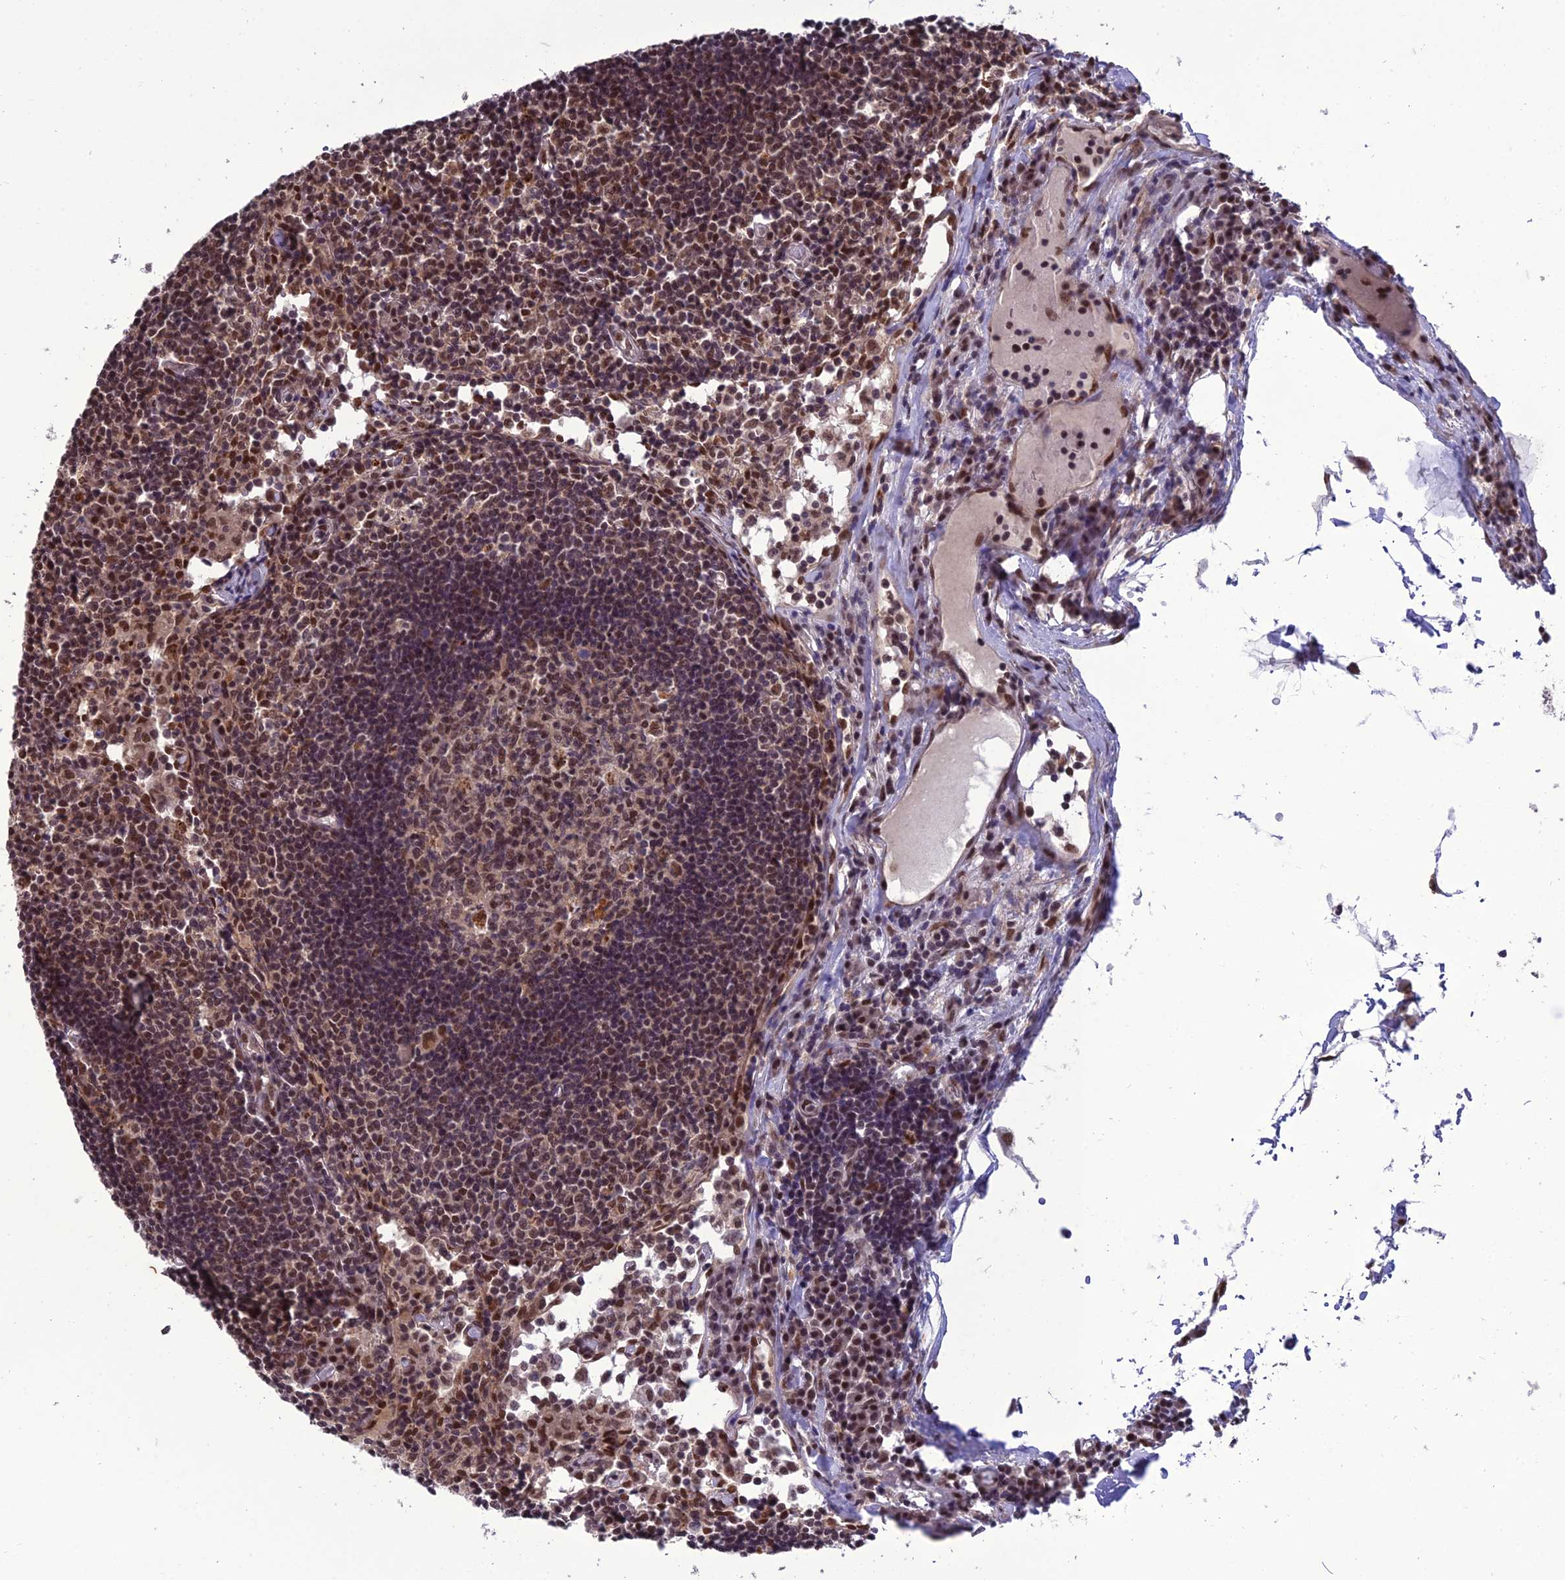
{"staining": {"intensity": "moderate", "quantity": ">75%", "location": "nuclear"}, "tissue": "lymph node", "cell_type": "Germinal center cells", "image_type": "normal", "snomed": [{"axis": "morphology", "description": "Normal tissue, NOS"}, {"axis": "topography", "description": "Lymph node"}], "caption": "Lymph node stained with DAB (3,3'-diaminobenzidine) immunohistochemistry (IHC) reveals medium levels of moderate nuclear staining in approximately >75% of germinal center cells.", "gene": "RANBP3", "patient": {"sex": "female", "age": 55}}